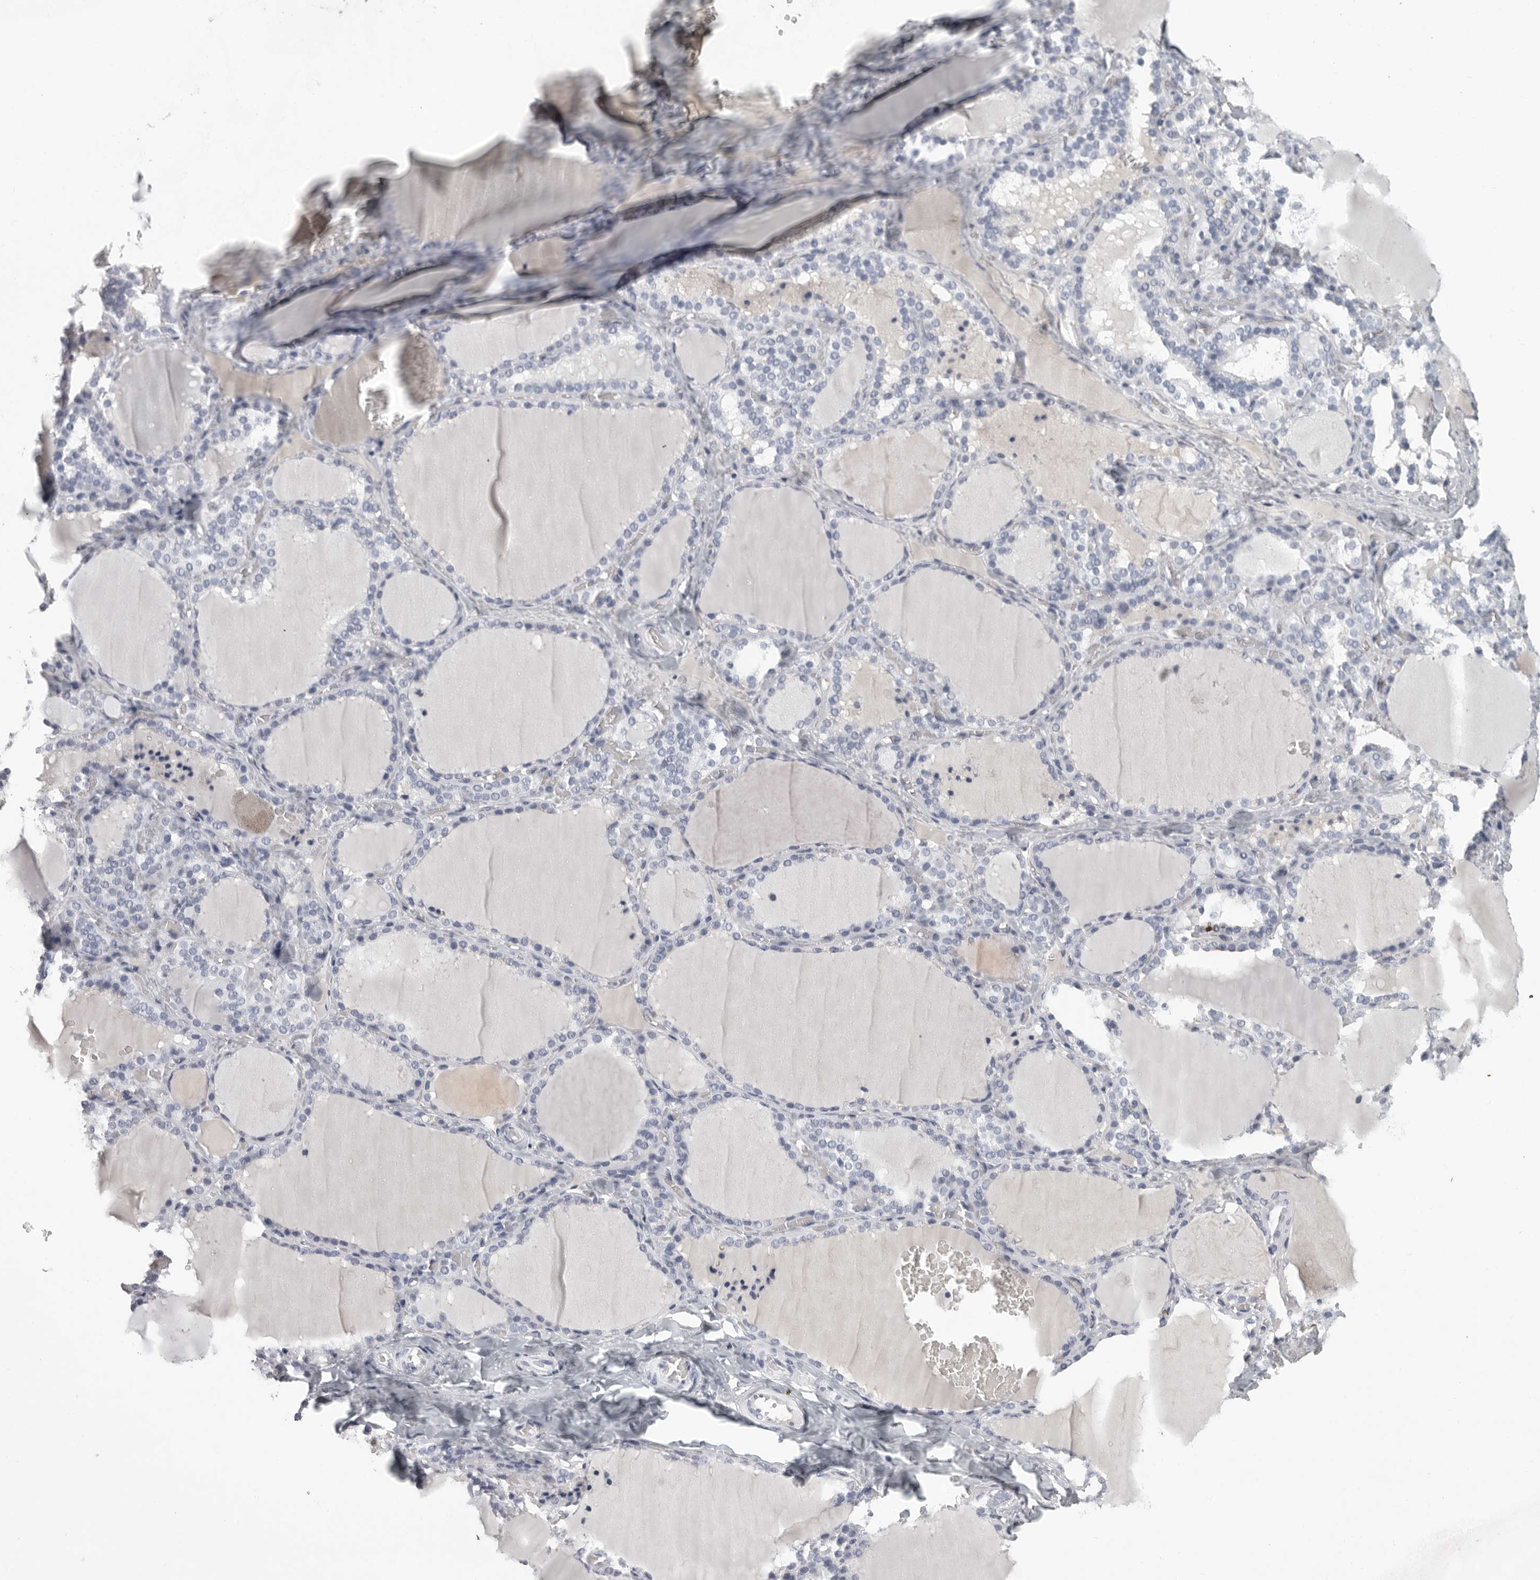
{"staining": {"intensity": "negative", "quantity": "none", "location": "none"}, "tissue": "thyroid gland", "cell_type": "Glandular cells", "image_type": "normal", "snomed": [{"axis": "morphology", "description": "Normal tissue, NOS"}, {"axis": "topography", "description": "Thyroid gland"}], "caption": "This is a histopathology image of immunohistochemistry (IHC) staining of unremarkable thyroid gland, which shows no expression in glandular cells.", "gene": "GNLY", "patient": {"sex": "female", "age": 22}}